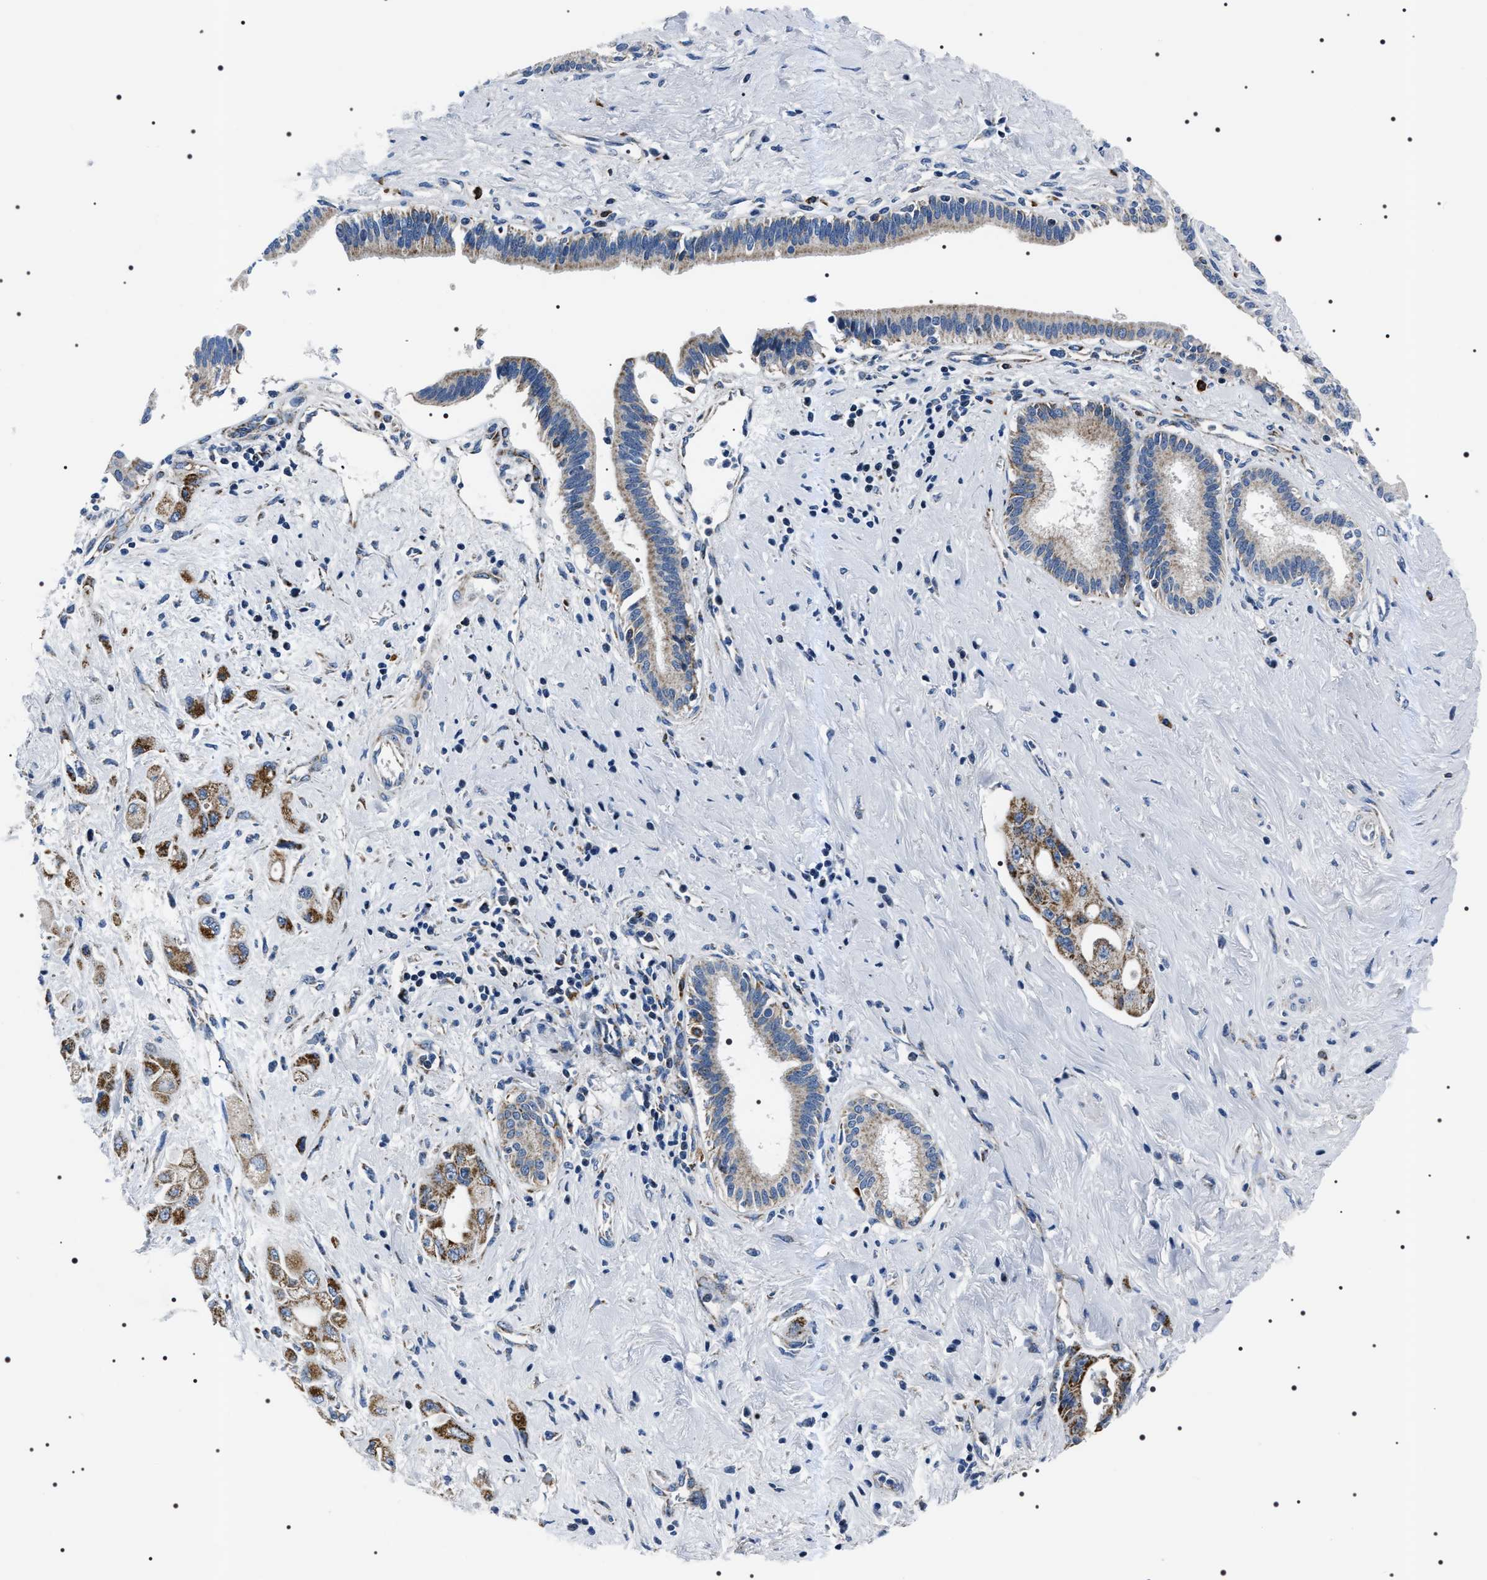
{"staining": {"intensity": "moderate", "quantity": "<25%", "location": "cytoplasmic/membranous"}, "tissue": "pancreatic cancer", "cell_type": "Tumor cells", "image_type": "cancer", "snomed": [{"axis": "morphology", "description": "Adenocarcinoma, NOS"}, {"axis": "topography", "description": "Pancreas"}], "caption": "Pancreatic adenocarcinoma stained with immunohistochemistry exhibits moderate cytoplasmic/membranous positivity in approximately <25% of tumor cells.", "gene": "NTMT1", "patient": {"sex": "female", "age": 66}}